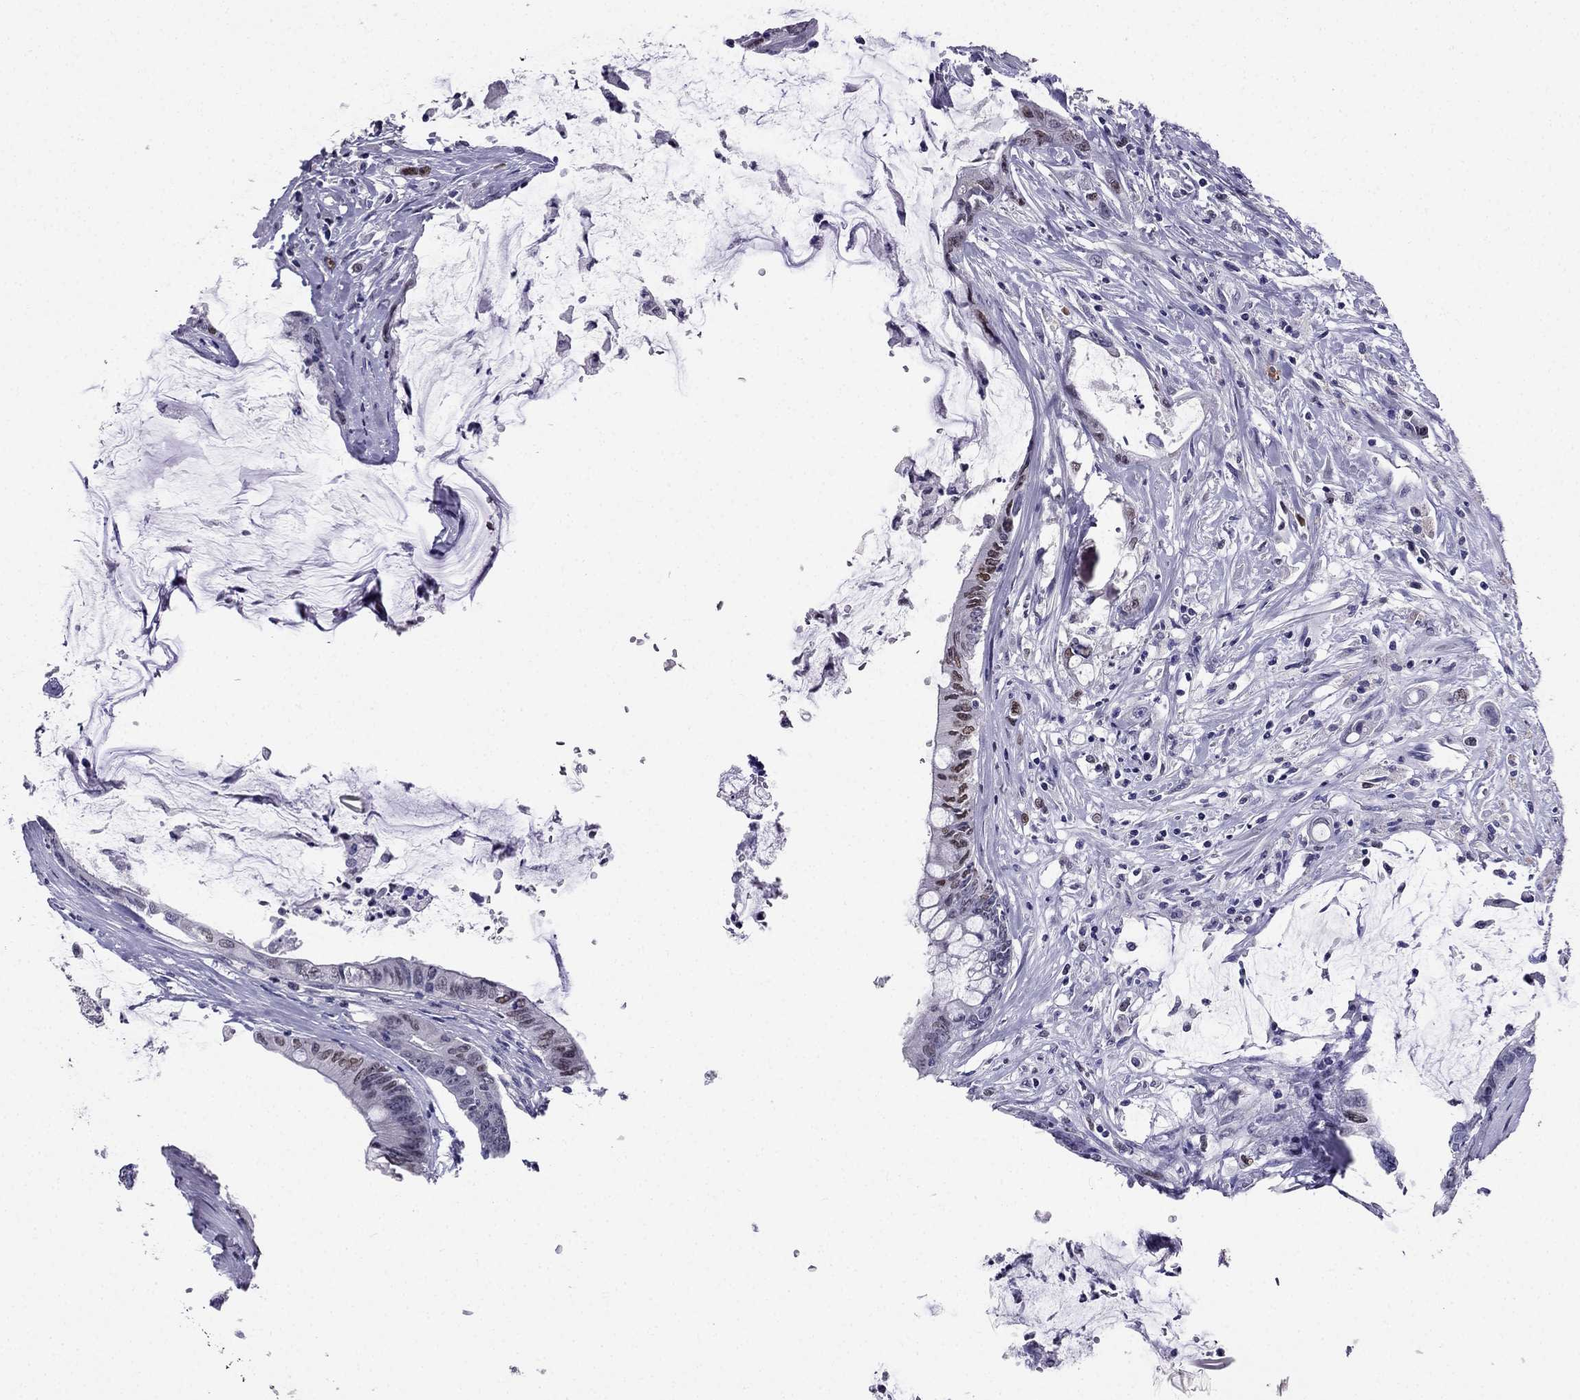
{"staining": {"intensity": "moderate", "quantity": "25%-75%", "location": "nuclear"}, "tissue": "colorectal cancer", "cell_type": "Tumor cells", "image_type": "cancer", "snomed": [{"axis": "morphology", "description": "Adenocarcinoma, NOS"}, {"axis": "topography", "description": "Rectum"}], "caption": "Colorectal cancer (adenocarcinoma) stained with DAB (3,3'-diaminobenzidine) immunohistochemistry shows medium levels of moderate nuclear staining in approximately 25%-75% of tumor cells.", "gene": "ARID3A", "patient": {"sex": "male", "age": 59}}